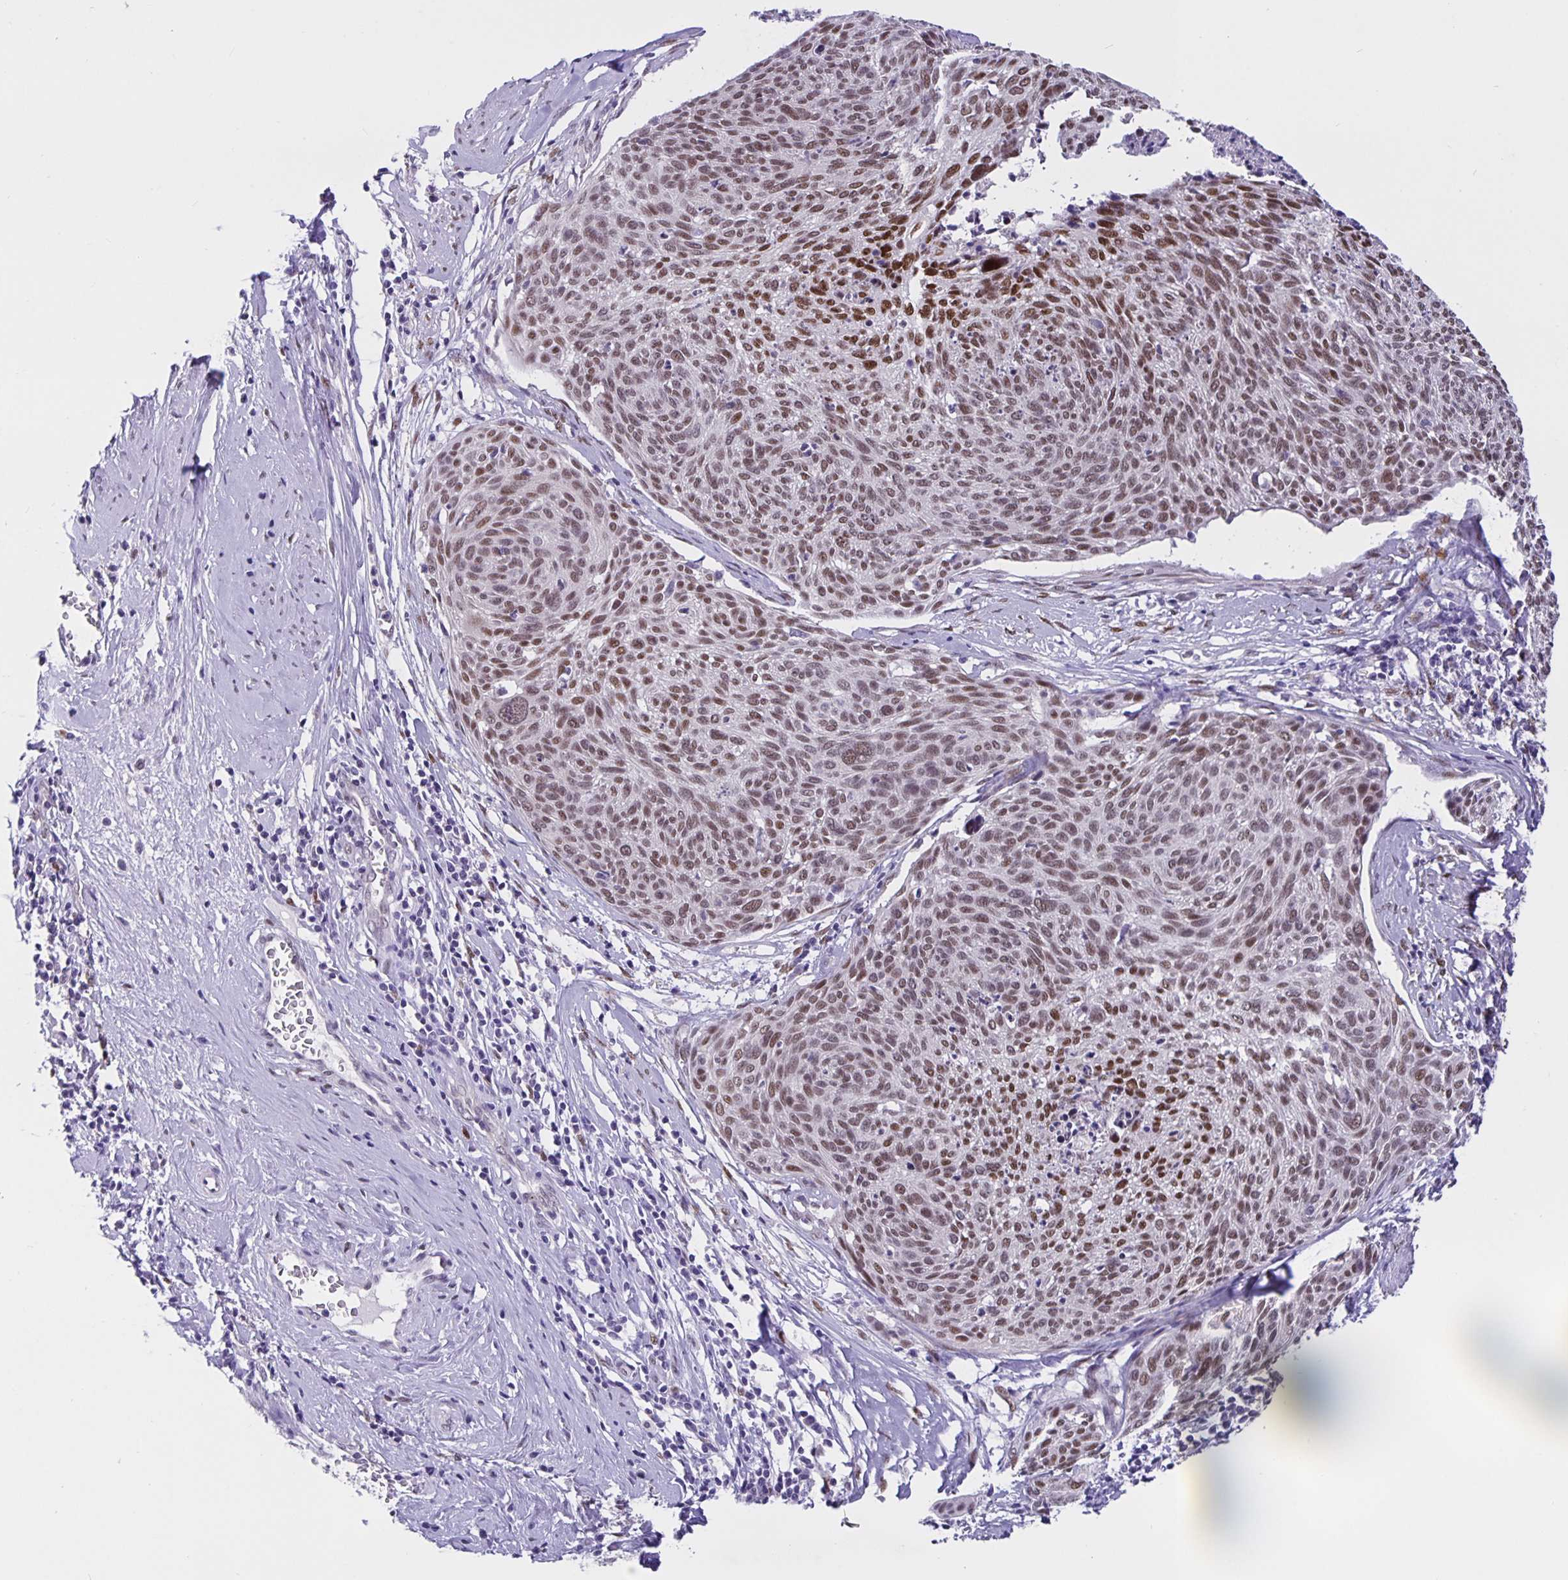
{"staining": {"intensity": "weak", "quantity": ">75%", "location": "nuclear"}, "tissue": "cervical cancer", "cell_type": "Tumor cells", "image_type": "cancer", "snomed": [{"axis": "morphology", "description": "Squamous cell carcinoma, NOS"}, {"axis": "topography", "description": "Cervix"}], "caption": "Cervical cancer was stained to show a protein in brown. There is low levels of weak nuclear staining in about >75% of tumor cells.", "gene": "FOSL2", "patient": {"sex": "female", "age": 49}}